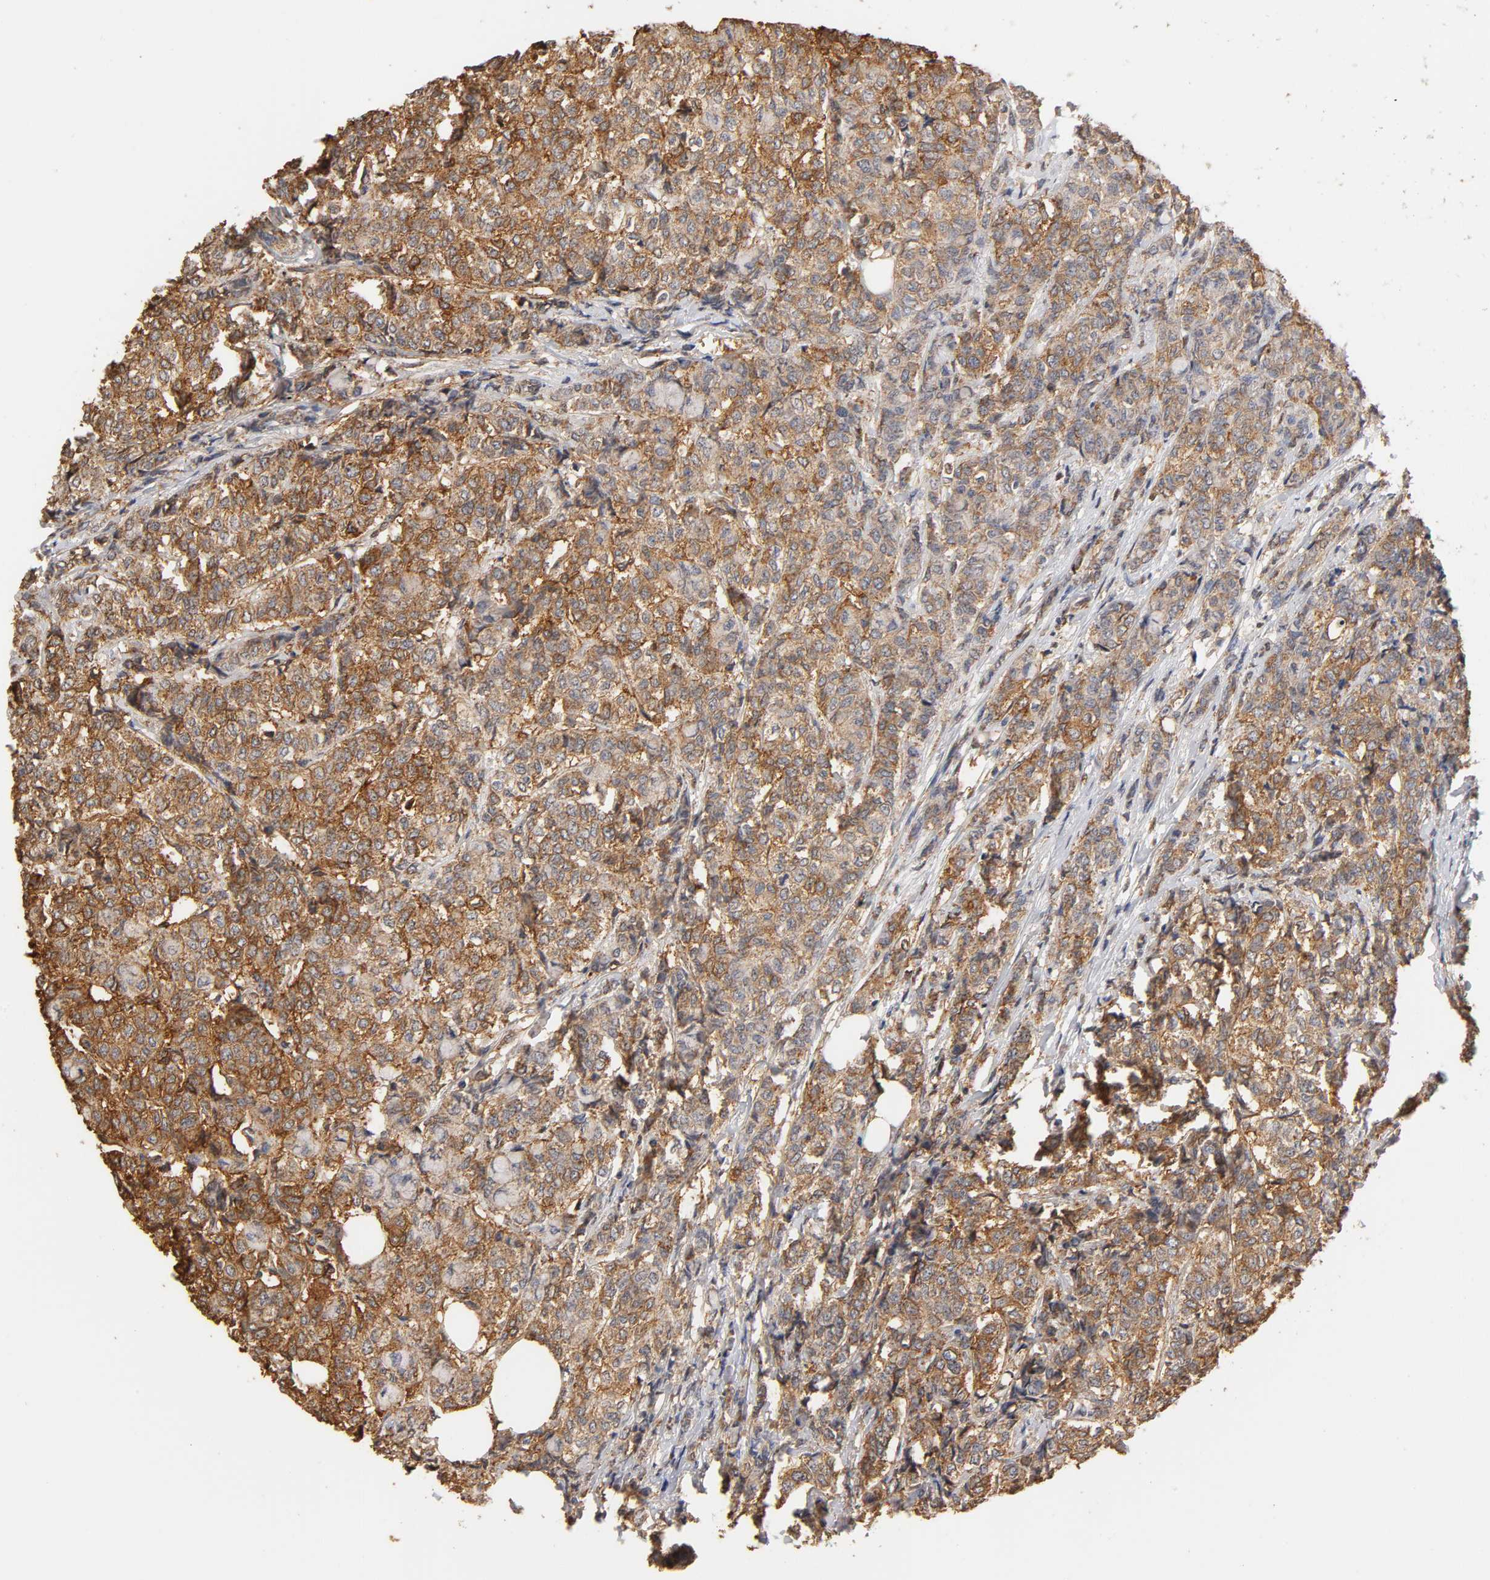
{"staining": {"intensity": "moderate", "quantity": ">75%", "location": "cytoplasmic/membranous"}, "tissue": "breast cancer", "cell_type": "Tumor cells", "image_type": "cancer", "snomed": [{"axis": "morphology", "description": "Lobular carcinoma"}, {"axis": "topography", "description": "Breast"}], "caption": "Approximately >75% of tumor cells in human breast lobular carcinoma display moderate cytoplasmic/membranous protein staining as visualized by brown immunohistochemical staining.", "gene": "PKN1", "patient": {"sex": "female", "age": 60}}